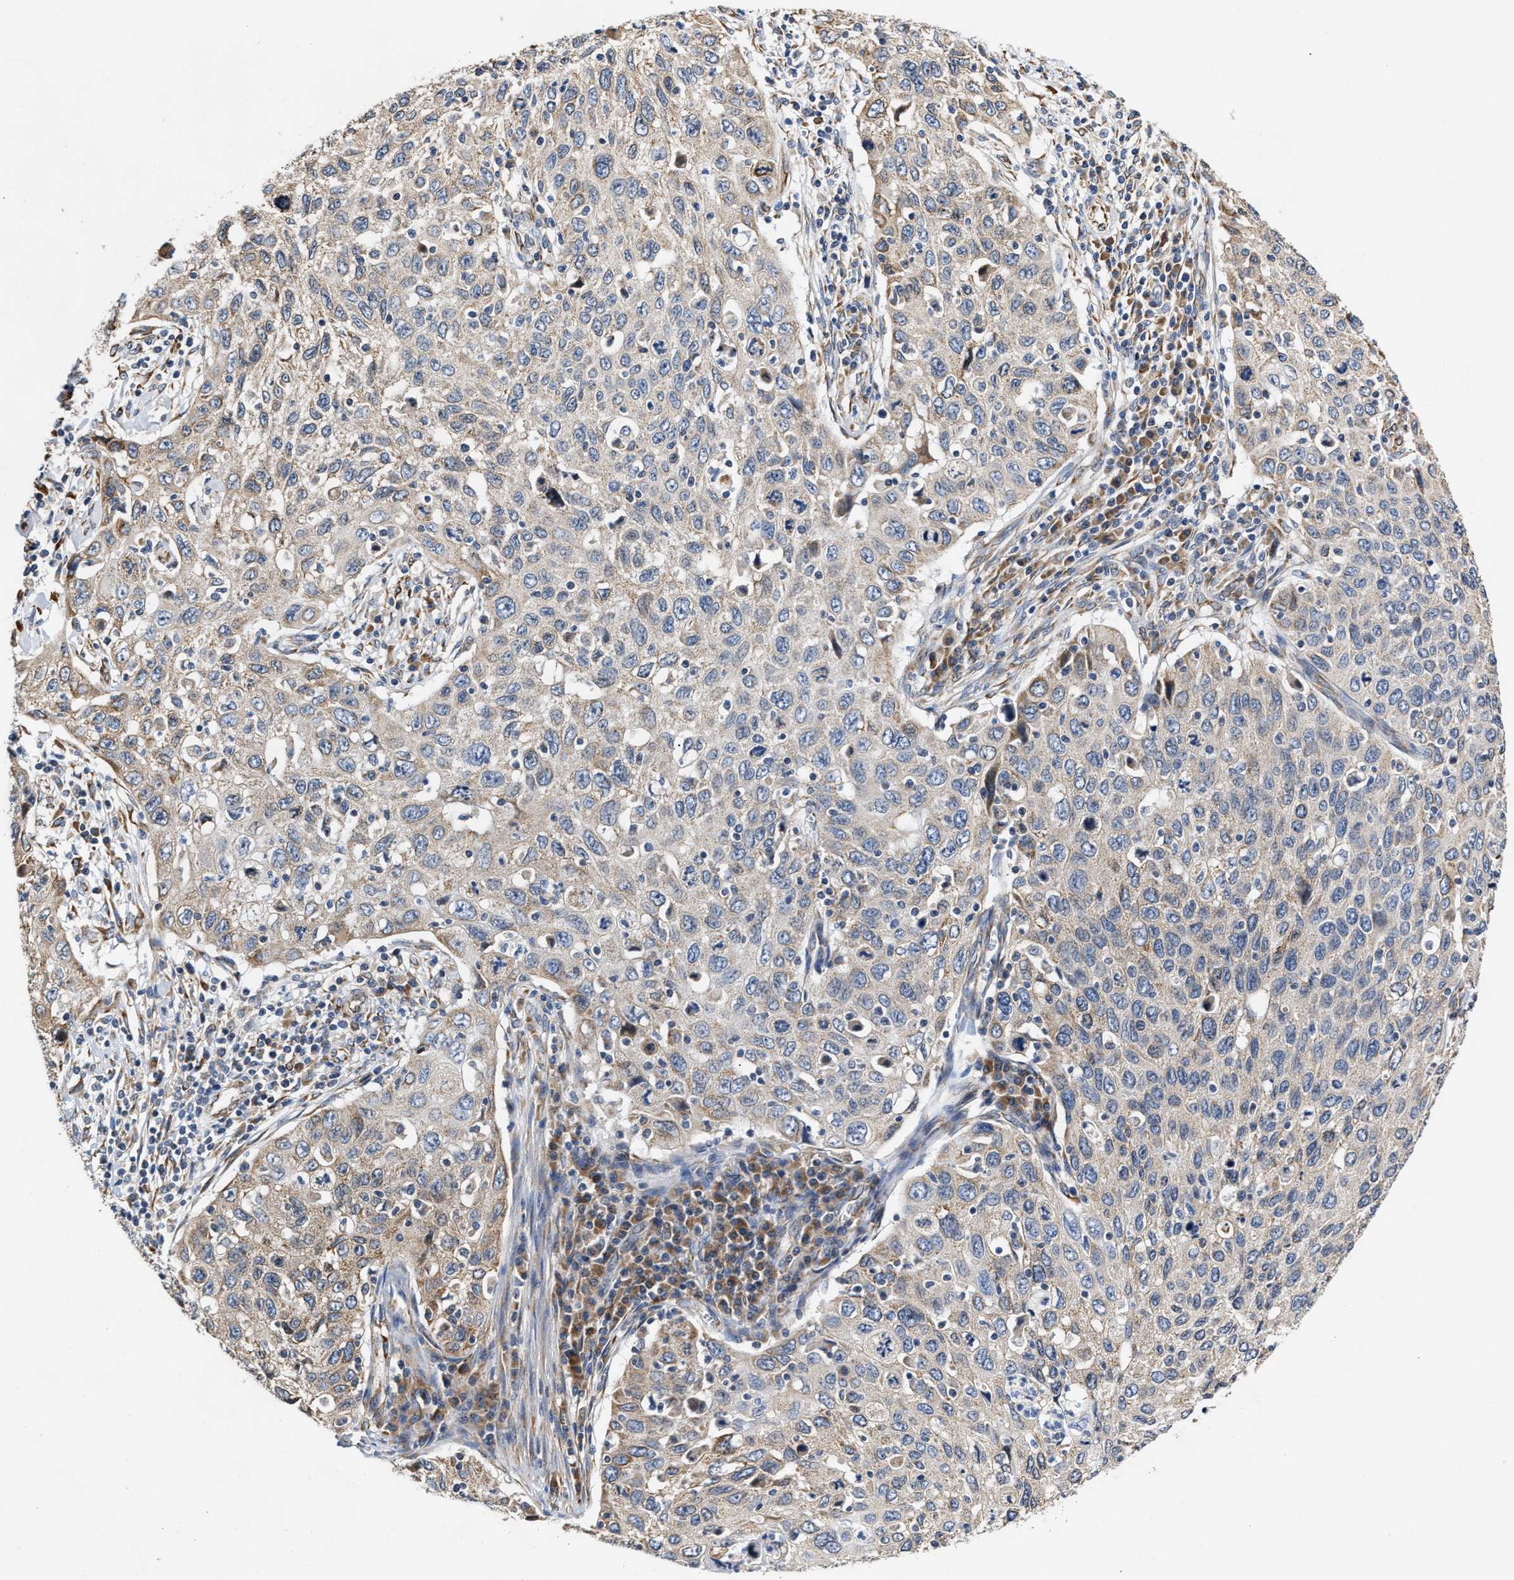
{"staining": {"intensity": "moderate", "quantity": "<25%", "location": "cytoplasmic/membranous"}, "tissue": "cervical cancer", "cell_type": "Tumor cells", "image_type": "cancer", "snomed": [{"axis": "morphology", "description": "Squamous cell carcinoma, NOS"}, {"axis": "topography", "description": "Cervix"}], "caption": "Immunohistochemical staining of human squamous cell carcinoma (cervical) exhibits low levels of moderate cytoplasmic/membranous protein staining in approximately <25% of tumor cells.", "gene": "MALSU1", "patient": {"sex": "female", "age": 53}}